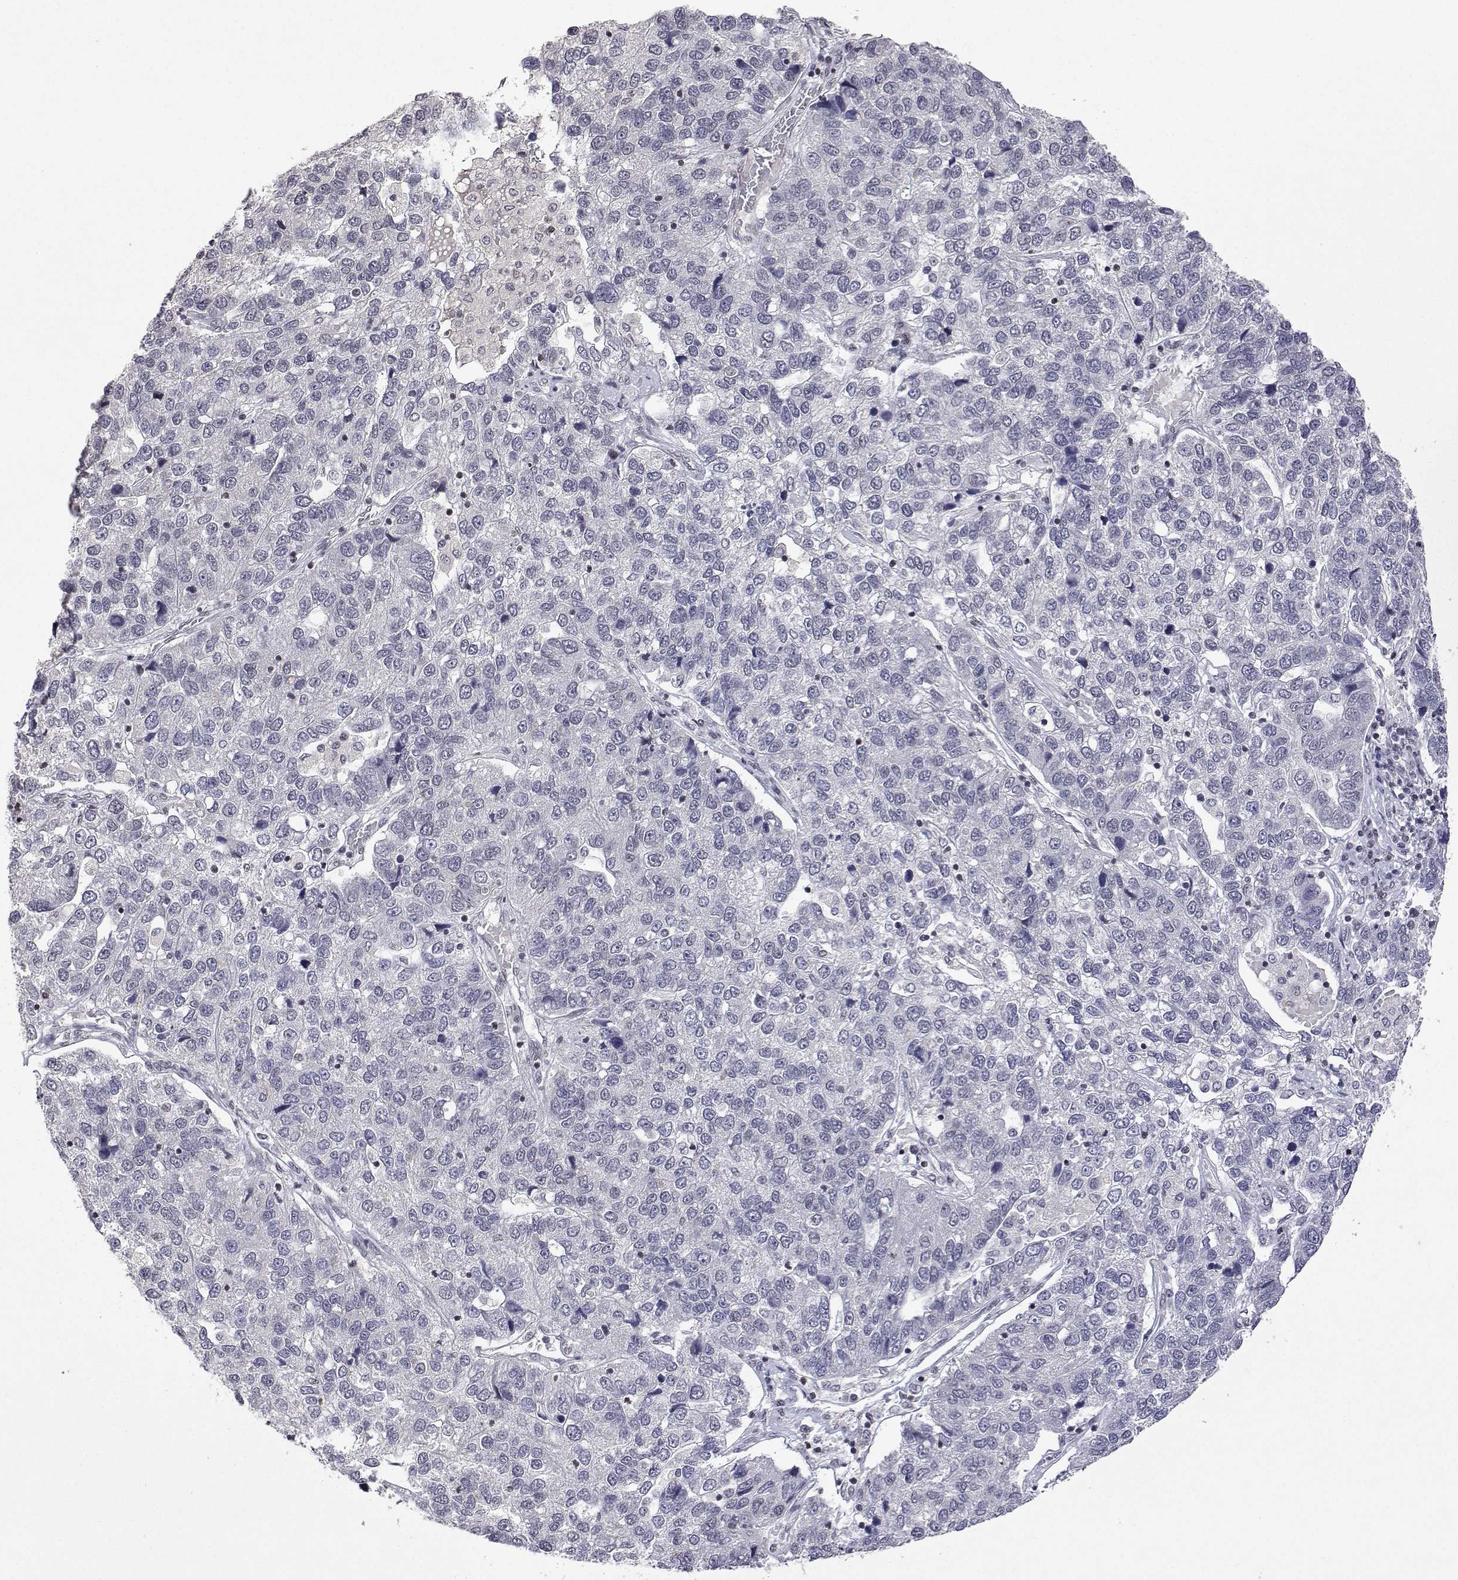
{"staining": {"intensity": "negative", "quantity": "none", "location": "none"}, "tissue": "pancreatic cancer", "cell_type": "Tumor cells", "image_type": "cancer", "snomed": [{"axis": "morphology", "description": "Adenocarcinoma, NOS"}, {"axis": "topography", "description": "Pancreas"}], "caption": "Protein analysis of pancreatic cancer exhibits no significant expression in tumor cells.", "gene": "XPC", "patient": {"sex": "female", "age": 61}}